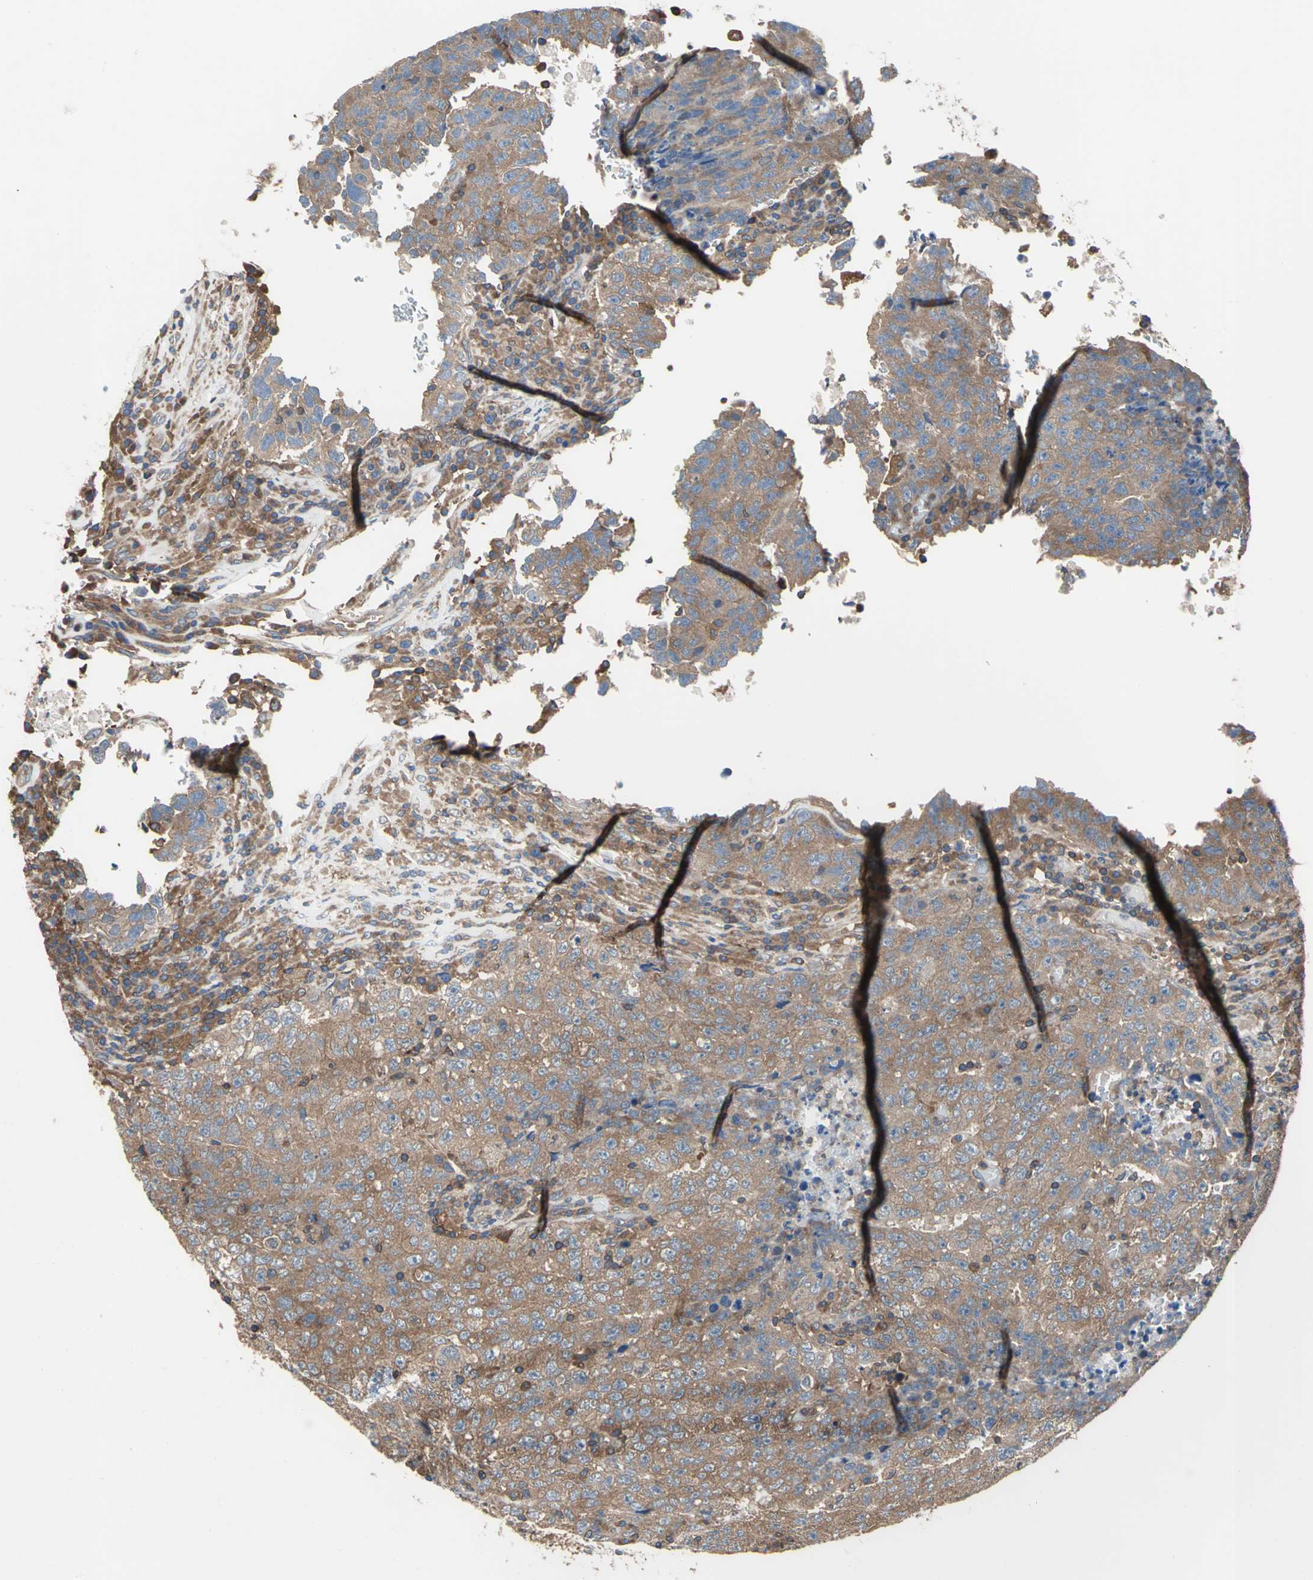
{"staining": {"intensity": "moderate", "quantity": ">75%", "location": "cytoplasmic/membranous"}, "tissue": "testis cancer", "cell_type": "Tumor cells", "image_type": "cancer", "snomed": [{"axis": "morphology", "description": "Necrosis, NOS"}, {"axis": "morphology", "description": "Carcinoma, Embryonal, NOS"}, {"axis": "topography", "description": "Testis"}], "caption": "Immunohistochemical staining of testis cancer (embryonal carcinoma) demonstrates medium levels of moderate cytoplasmic/membranous protein expression in approximately >75% of tumor cells. The protein is stained brown, and the nuclei are stained in blue (DAB (3,3'-diaminobenzidine) IHC with brightfield microscopy, high magnification).", "gene": "CAPN1", "patient": {"sex": "male", "age": 19}}